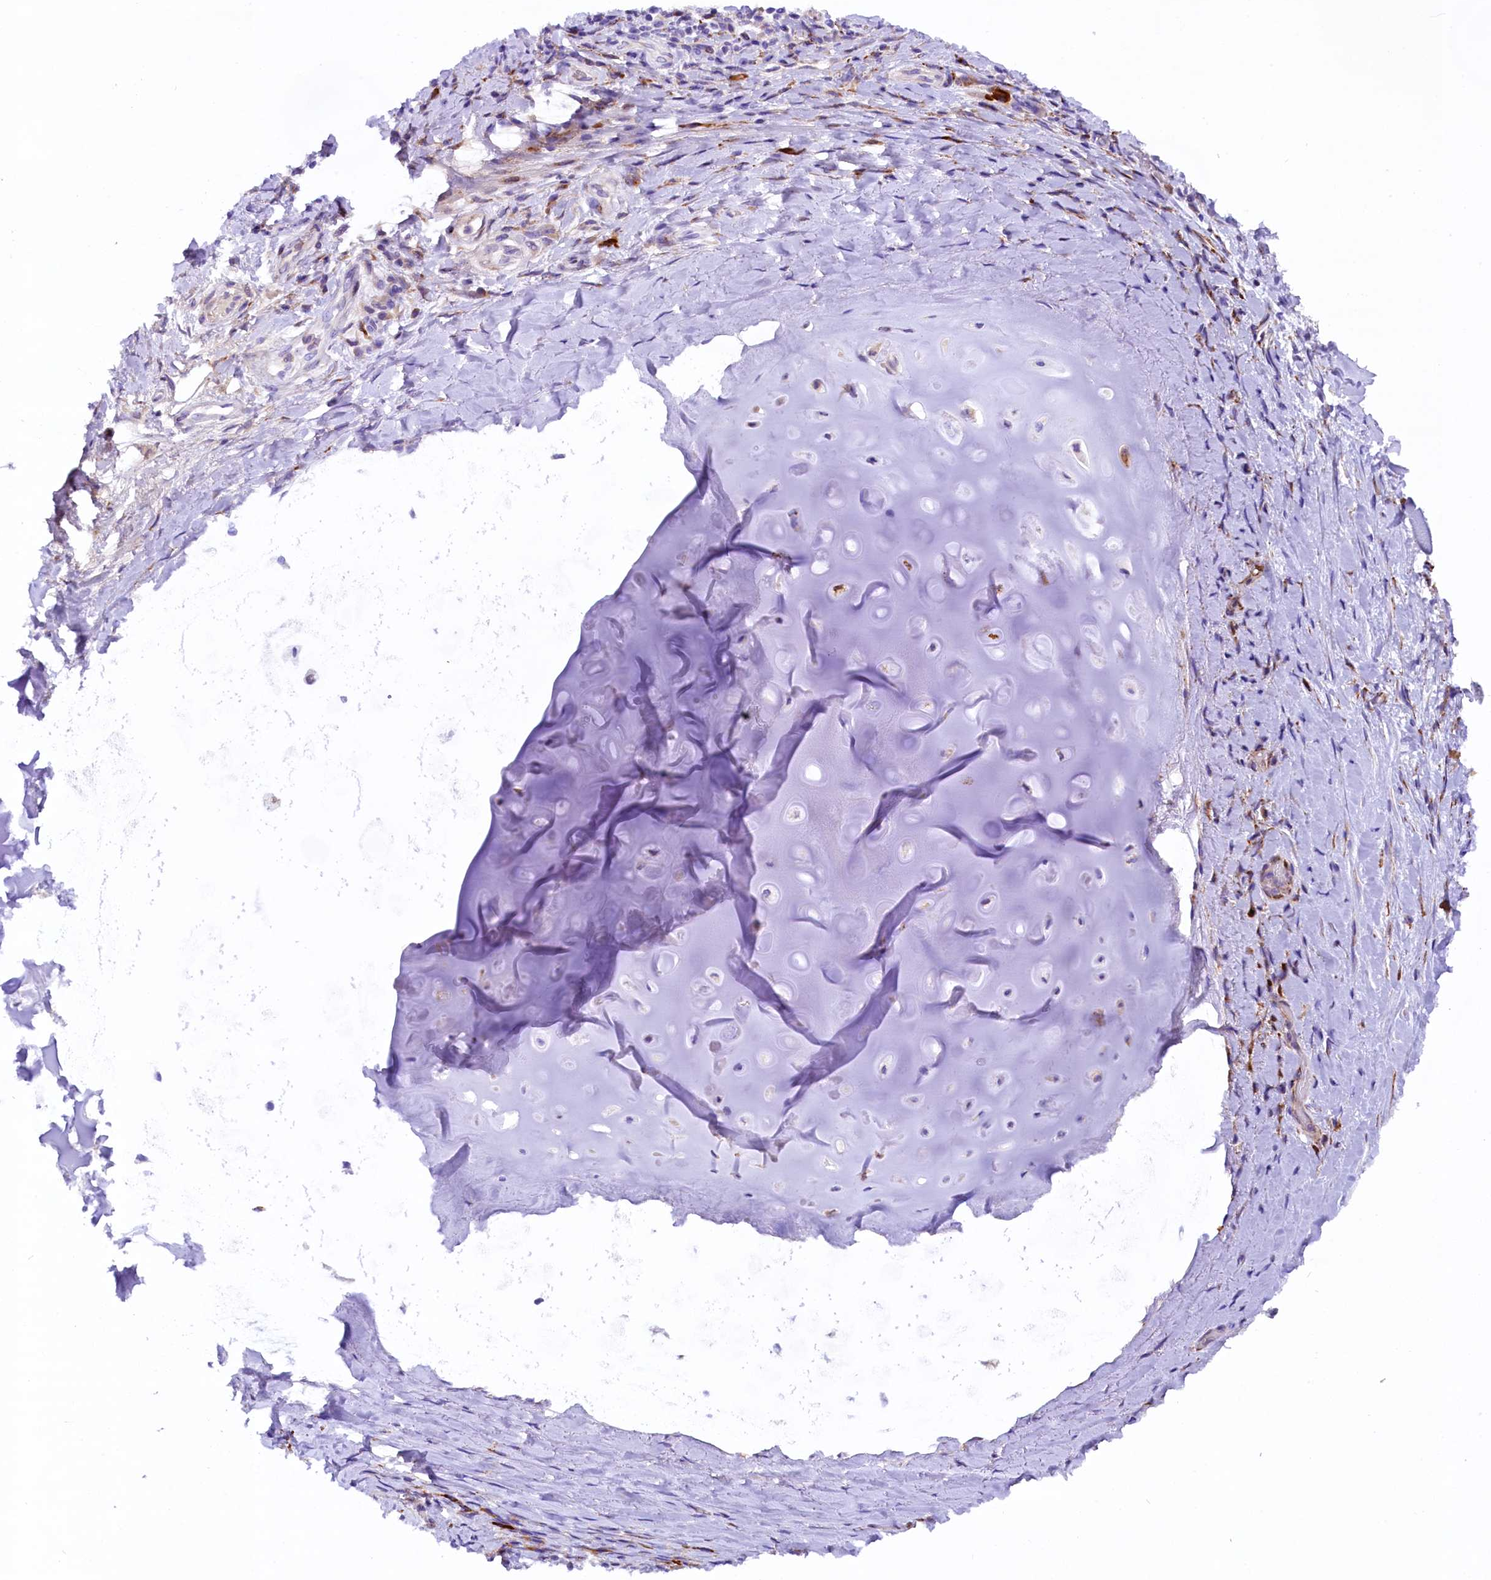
{"staining": {"intensity": "negative", "quantity": "none", "location": "none"}, "tissue": "adipose tissue", "cell_type": "Adipocytes", "image_type": "normal", "snomed": [{"axis": "morphology", "description": "Normal tissue, NOS"}, {"axis": "morphology", "description": "Squamous cell carcinoma, NOS"}, {"axis": "topography", "description": "Bronchus"}, {"axis": "topography", "description": "Lung"}], "caption": "This is an IHC photomicrograph of unremarkable human adipose tissue. There is no positivity in adipocytes.", "gene": "CMTR2", "patient": {"sex": "male", "age": 64}}